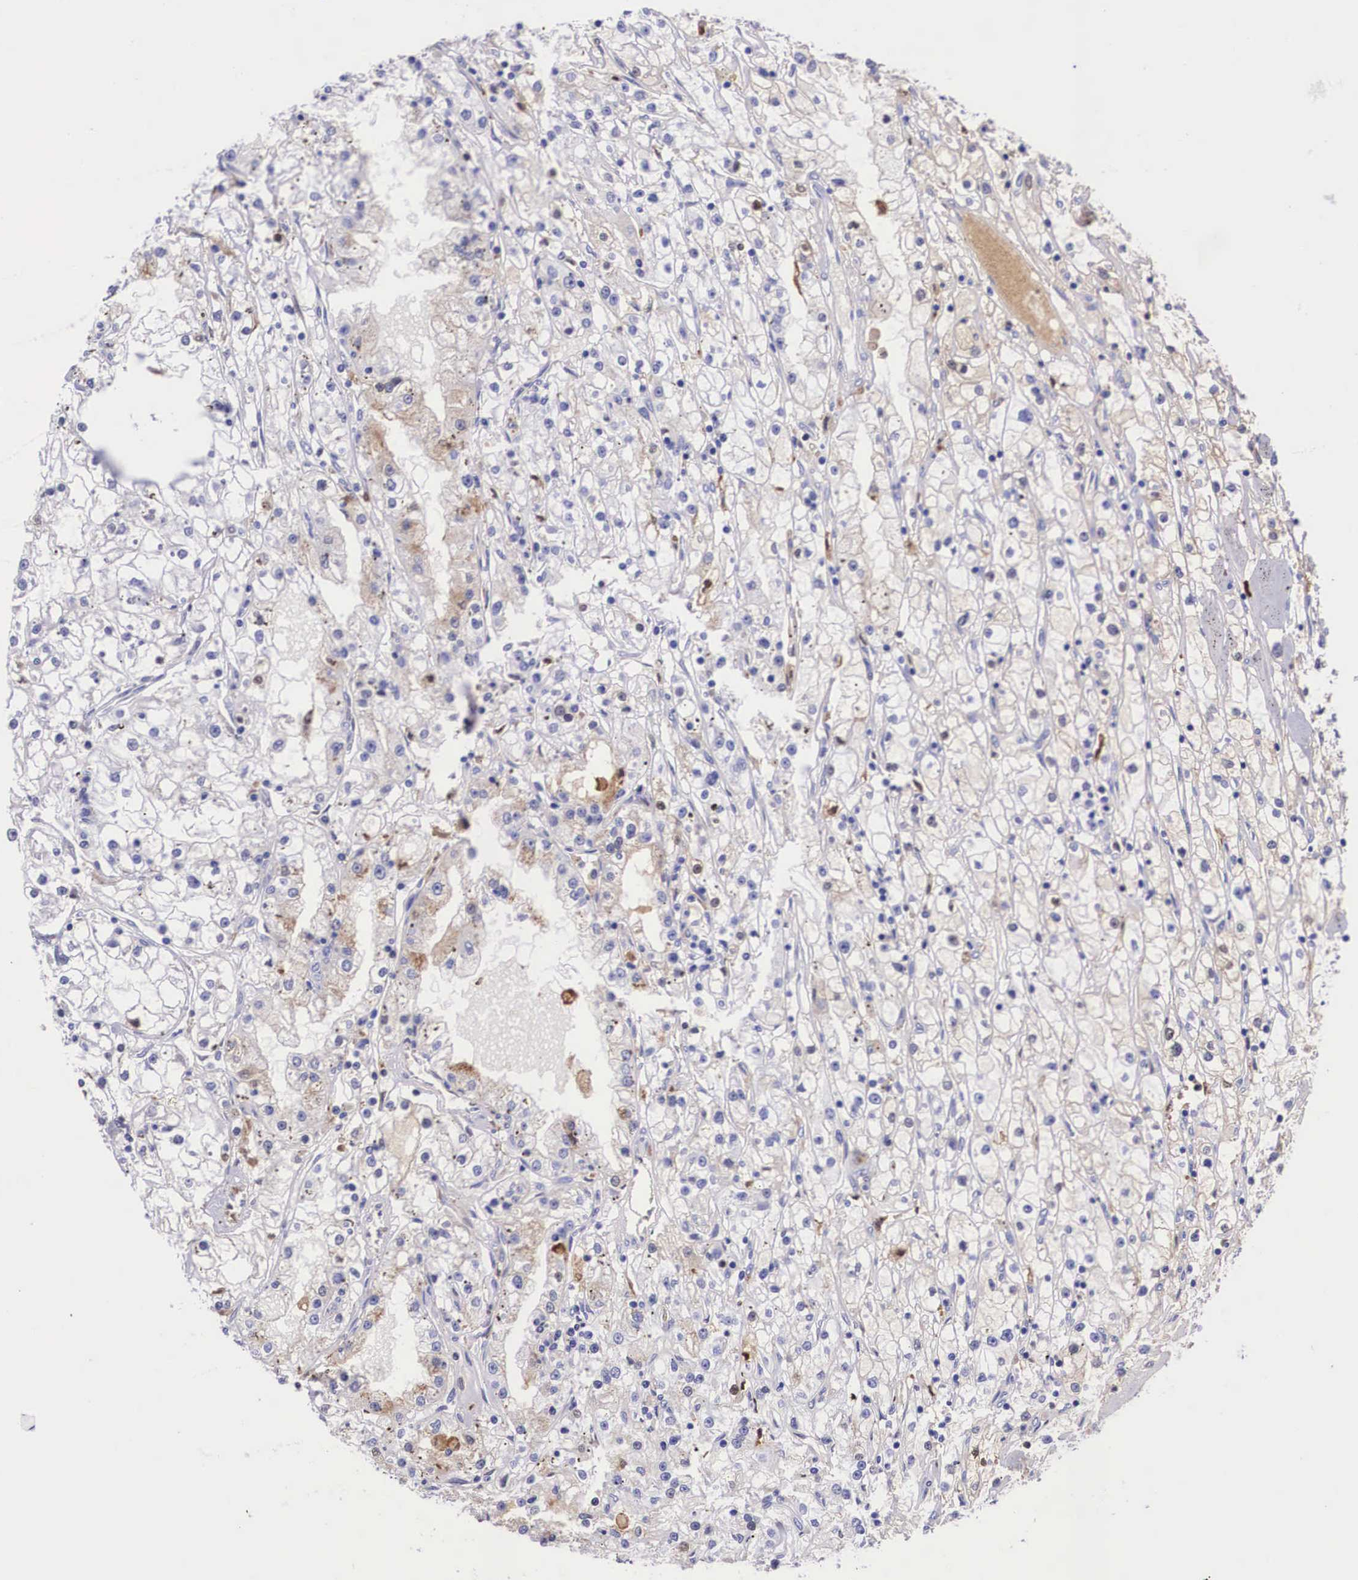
{"staining": {"intensity": "negative", "quantity": "none", "location": "none"}, "tissue": "renal cancer", "cell_type": "Tumor cells", "image_type": "cancer", "snomed": [{"axis": "morphology", "description": "Adenocarcinoma, NOS"}, {"axis": "topography", "description": "Kidney"}], "caption": "This micrograph is of renal cancer stained with immunohistochemistry to label a protein in brown with the nuclei are counter-stained blue. There is no expression in tumor cells.", "gene": "PLG", "patient": {"sex": "male", "age": 56}}